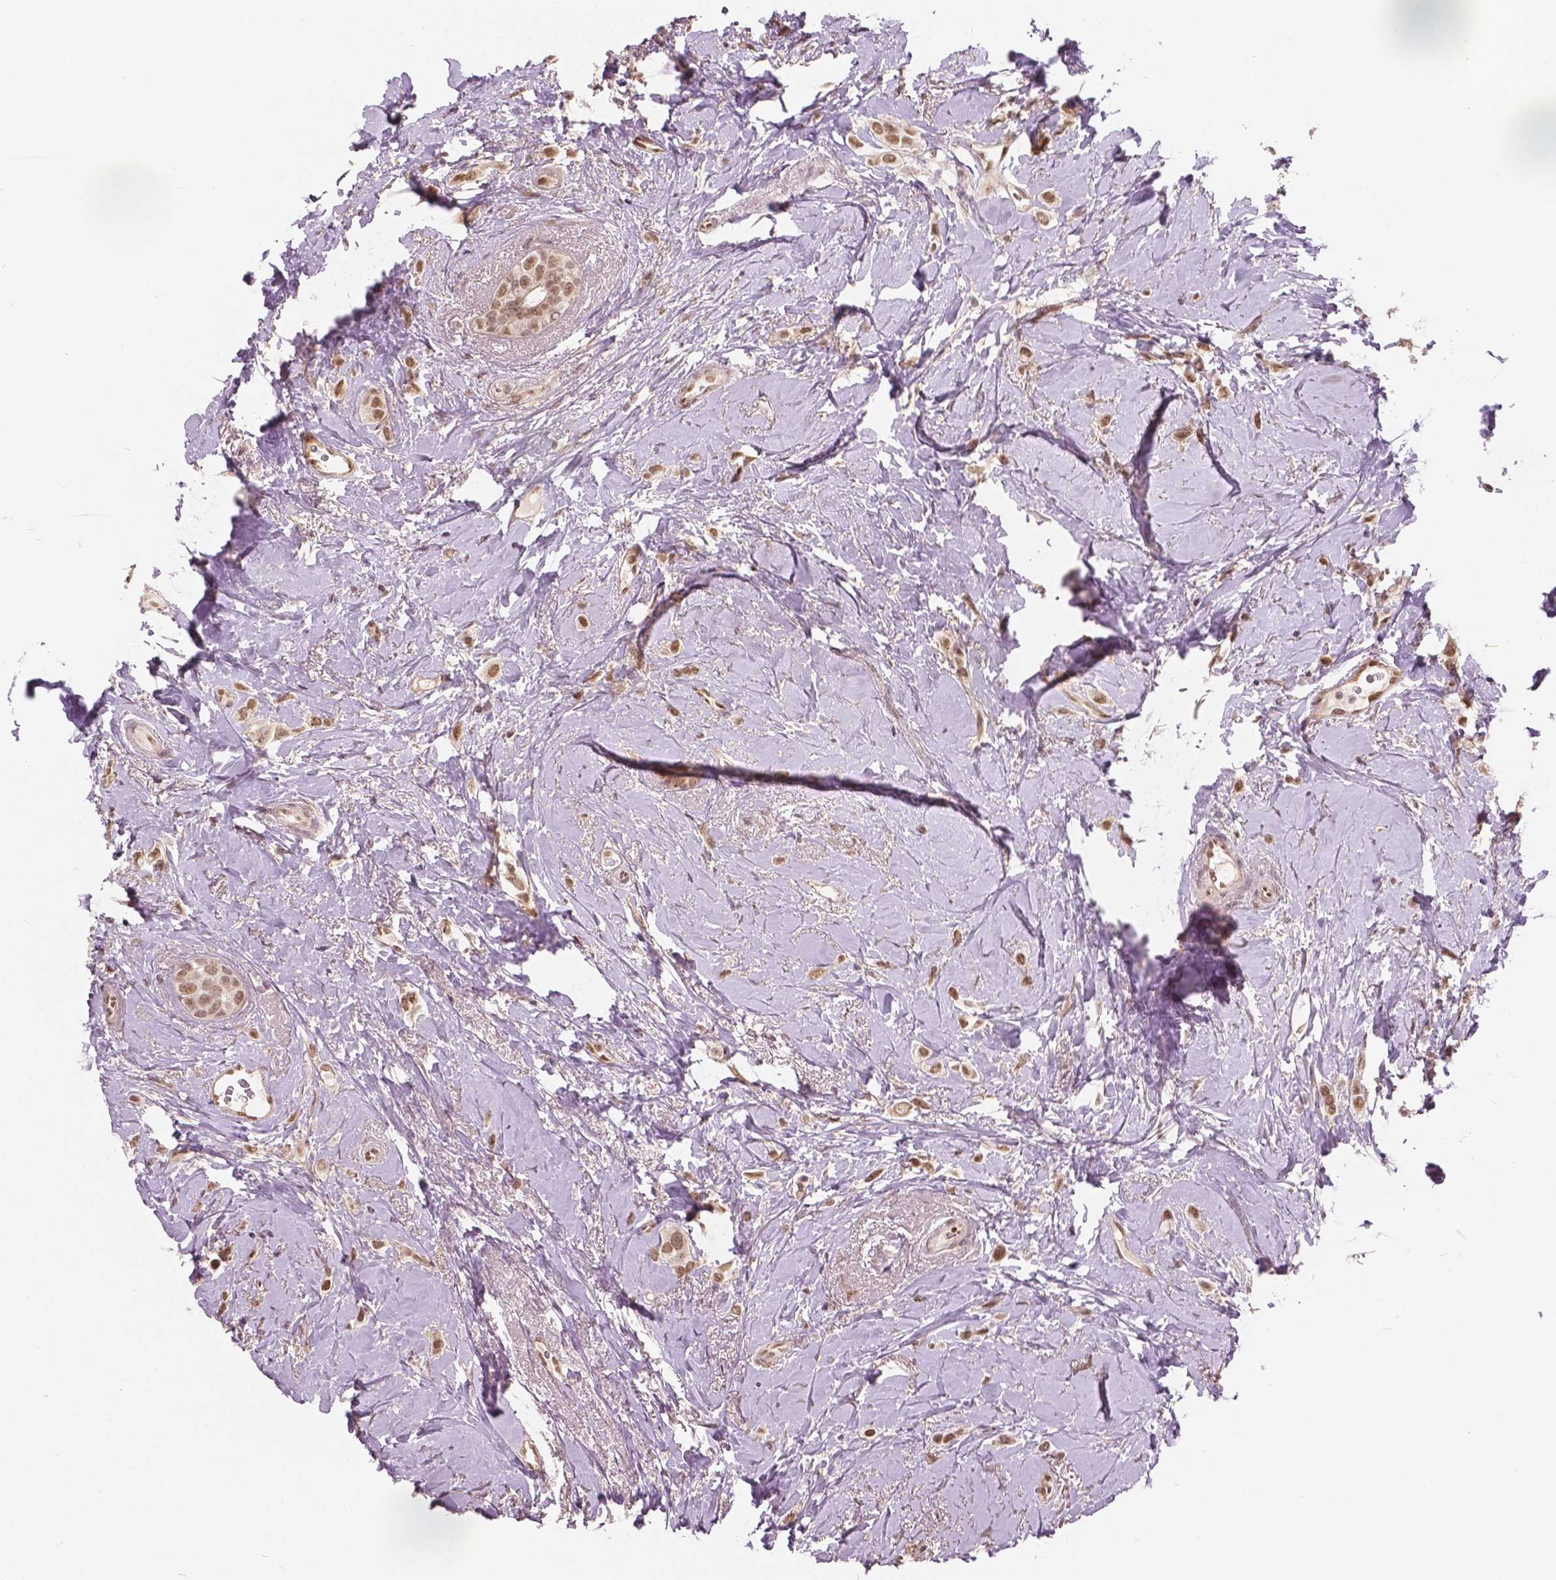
{"staining": {"intensity": "weak", "quantity": ">75%", "location": "nuclear"}, "tissue": "breast cancer", "cell_type": "Tumor cells", "image_type": "cancer", "snomed": [{"axis": "morphology", "description": "Lobular carcinoma"}, {"axis": "topography", "description": "Breast"}], "caption": "This micrograph reveals immunohistochemistry (IHC) staining of lobular carcinoma (breast), with low weak nuclear staining in about >75% of tumor cells.", "gene": "HMBOX1", "patient": {"sex": "female", "age": 66}}